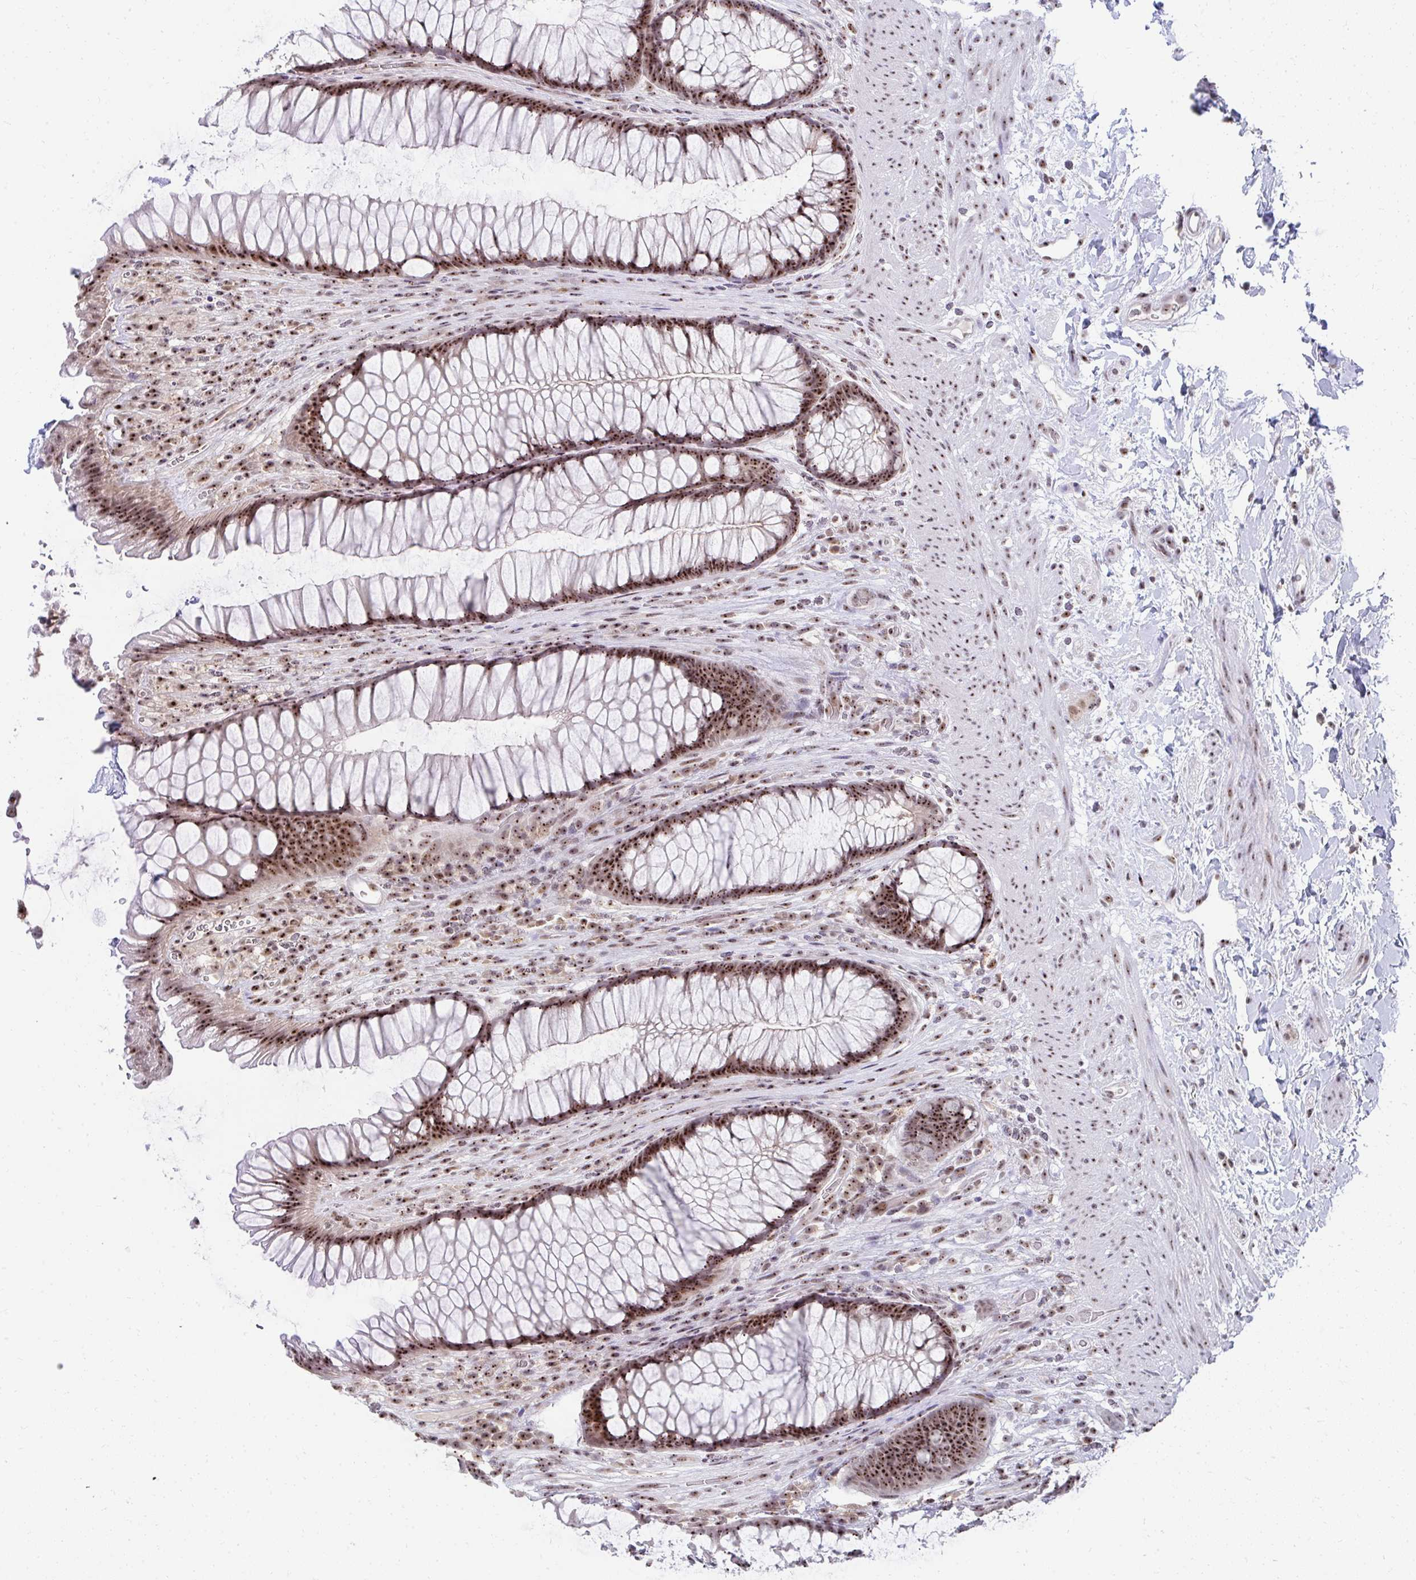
{"staining": {"intensity": "strong", "quantity": ">75%", "location": "nuclear"}, "tissue": "rectum", "cell_type": "Glandular cells", "image_type": "normal", "snomed": [{"axis": "morphology", "description": "Normal tissue, NOS"}, {"axis": "topography", "description": "Rectum"}], "caption": "This is an image of immunohistochemistry (IHC) staining of normal rectum, which shows strong positivity in the nuclear of glandular cells.", "gene": "HIRA", "patient": {"sex": "male", "age": 53}}